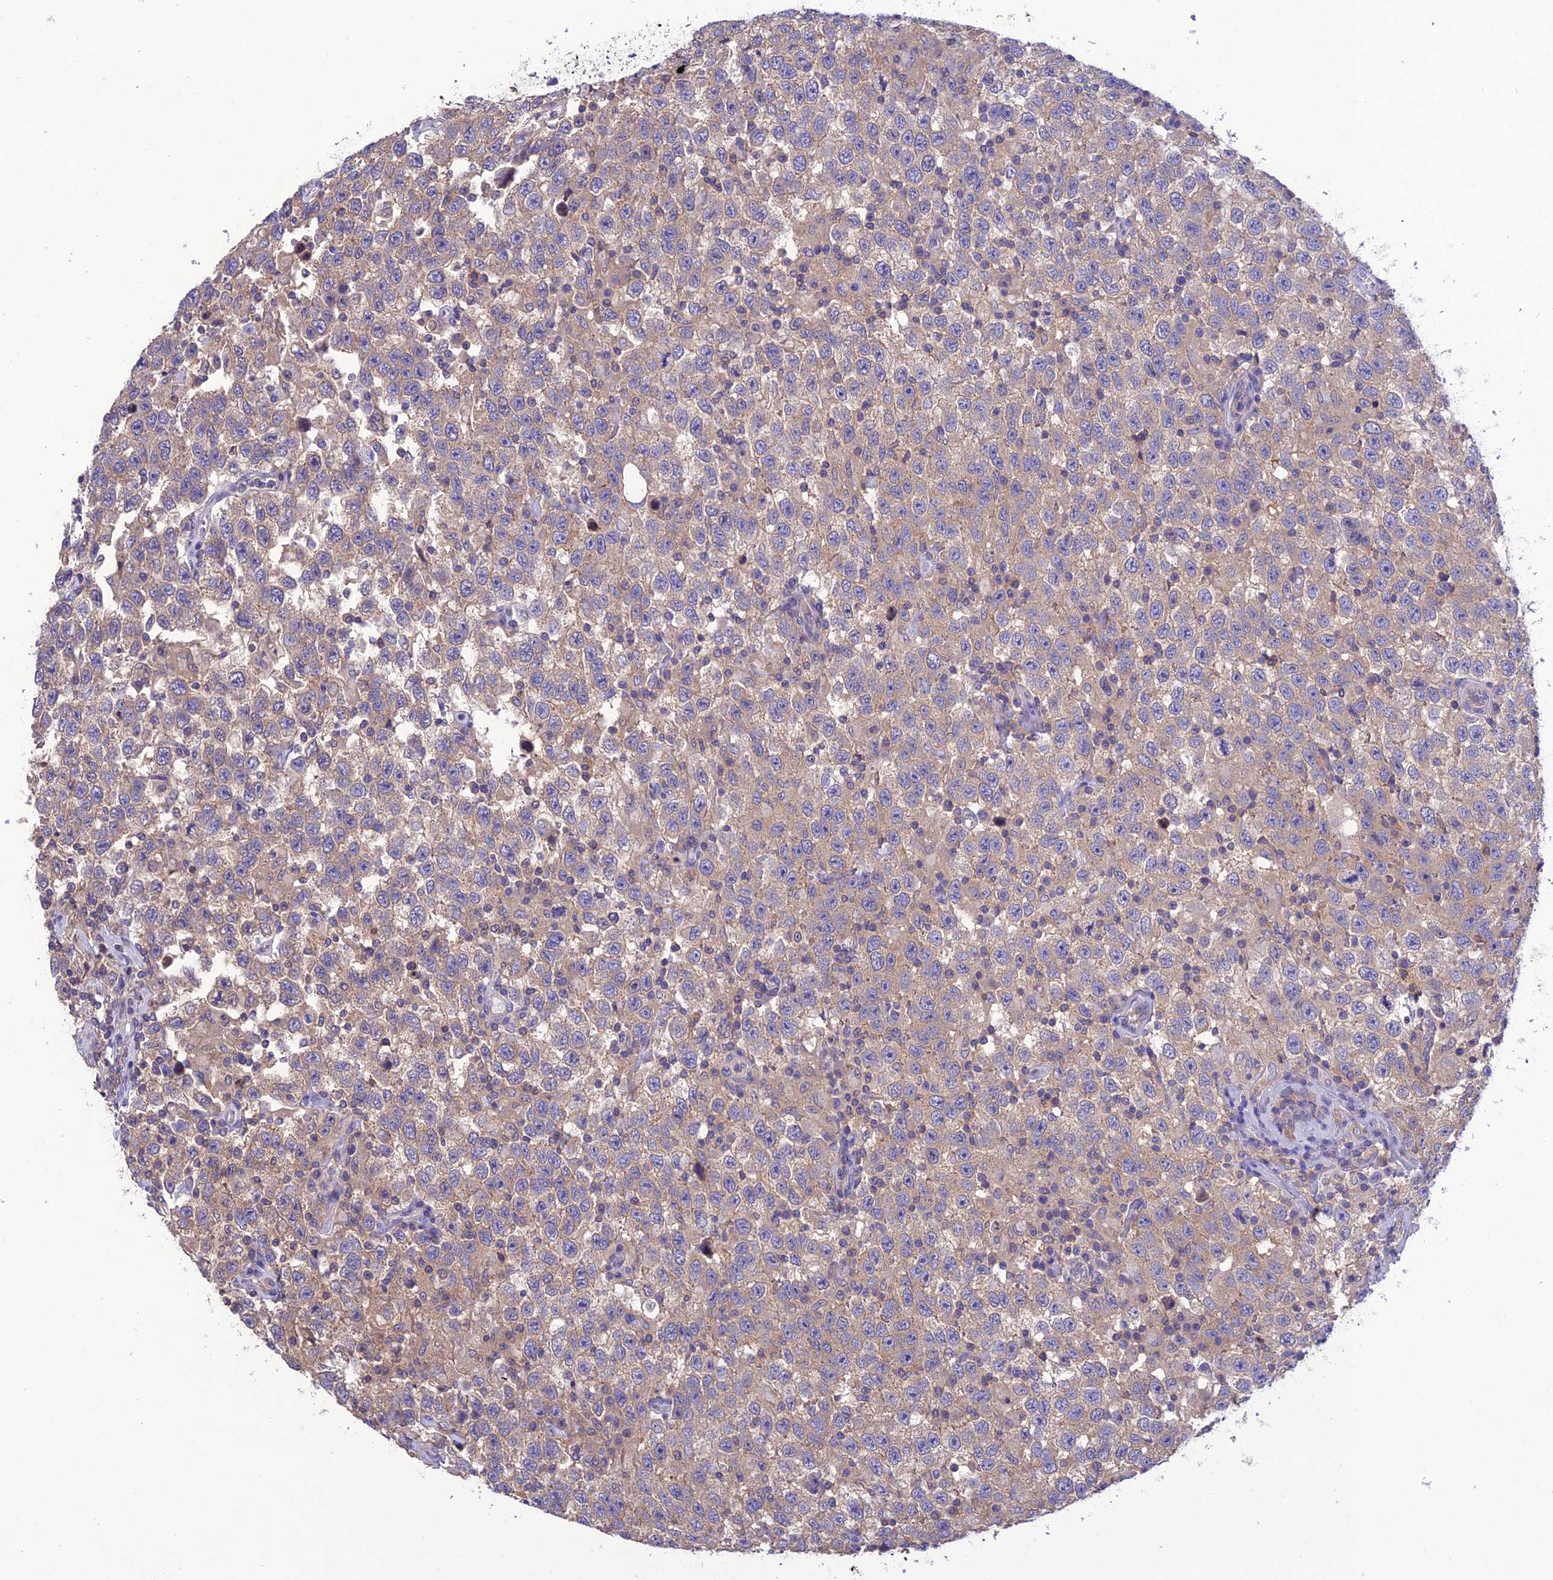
{"staining": {"intensity": "weak", "quantity": ">75%", "location": "cytoplasmic/membranous"}, "tissue": "testis cancer", "cell_type": "Tumor cells", "image_type": "cancer", "snomed": [{"axis": "morphology", "description": "Seminoma, NOS"}, {"axis": "topography", "description": "Testis"}], "caption": "Protein expression analysis of human testis seminoma reveals weak cytoplasmic/membranous expression in approximately >75% of tumor cells.", "gene": "SNX24", "patient": {"sex": "male", "age": 41}}